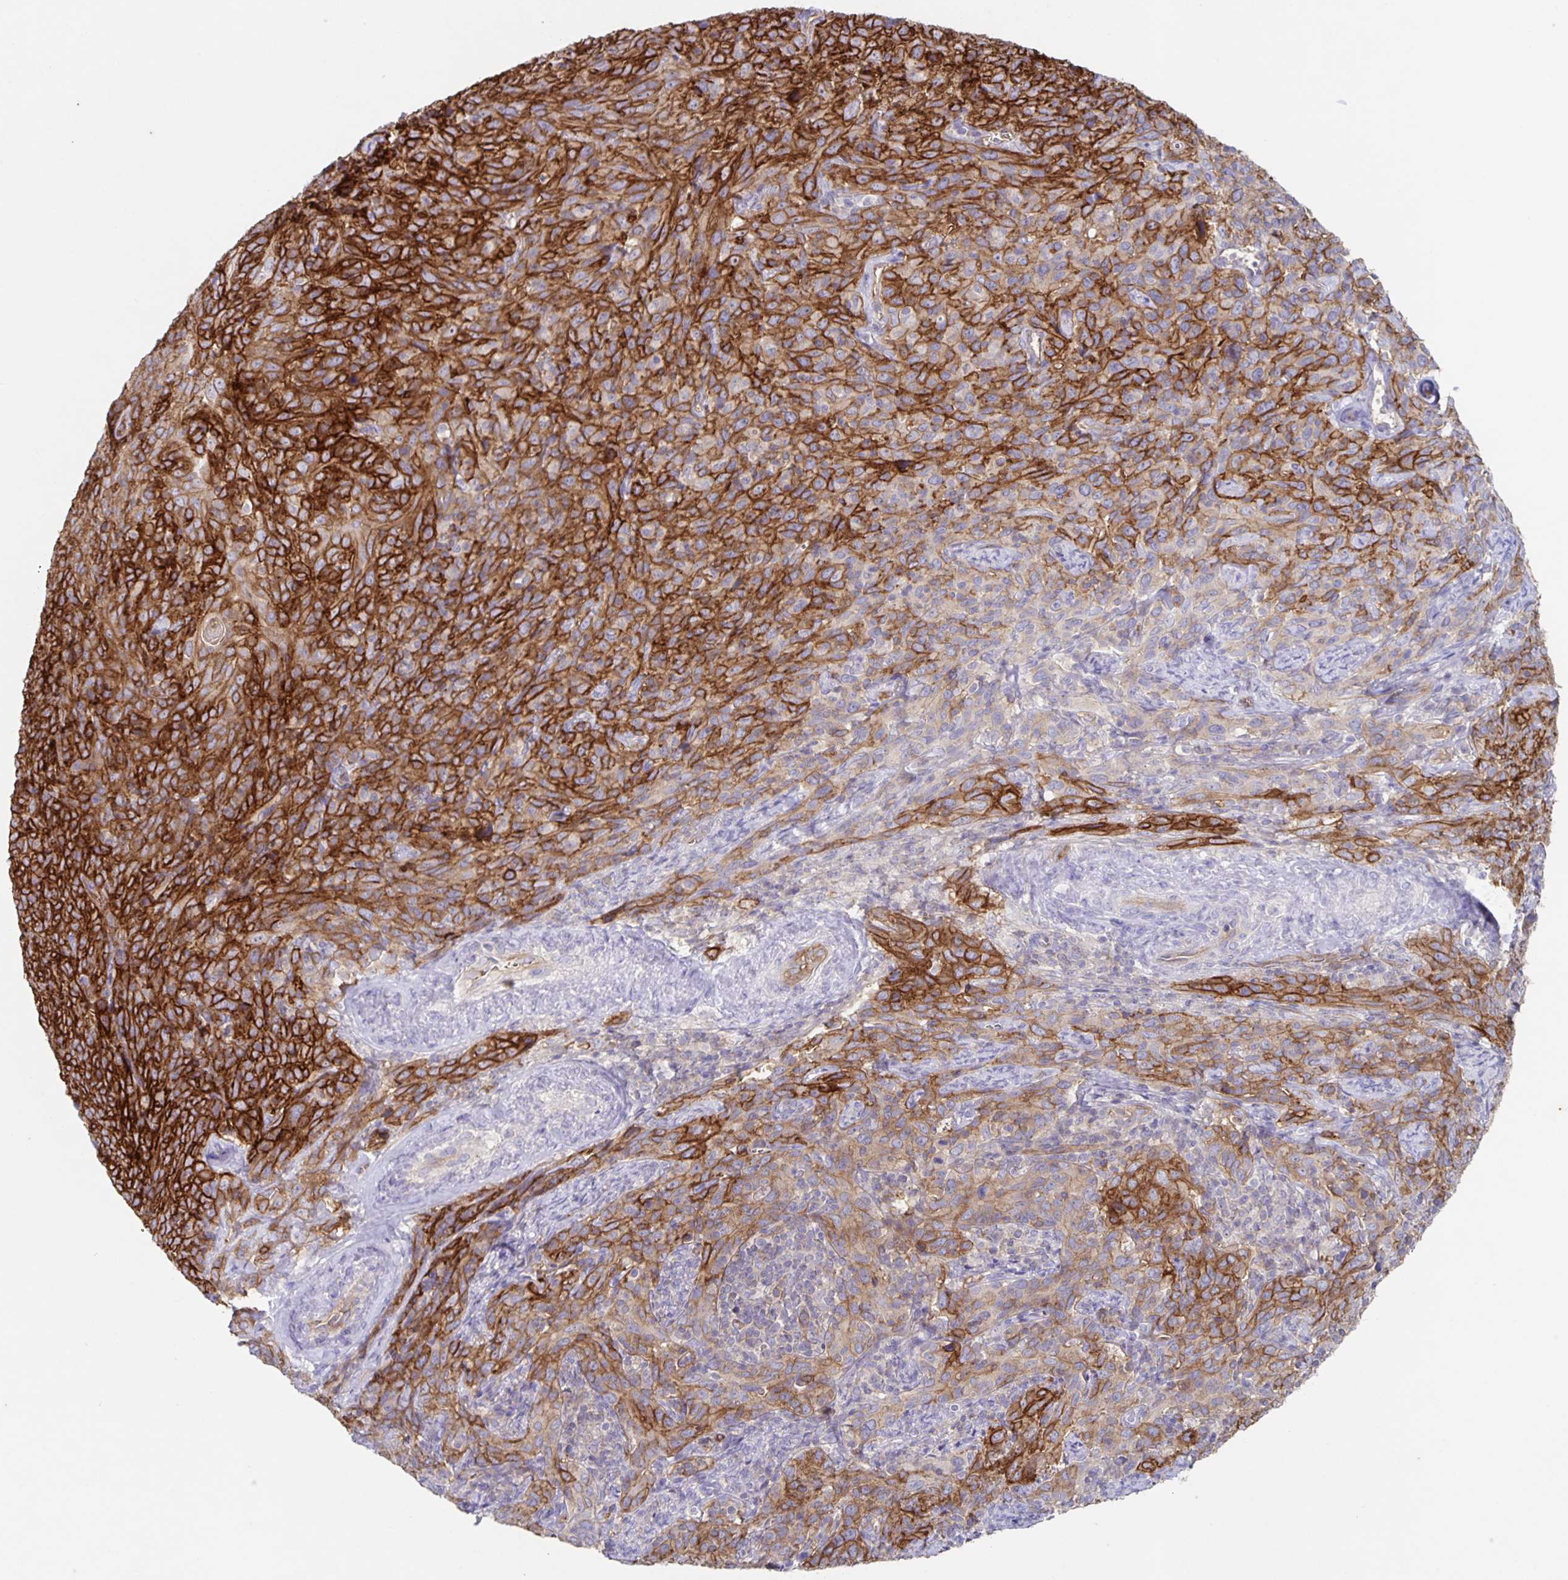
{"staining": {"intensity": "strong", "quantity": "25%-75%", "location": "cytoplasmic/membranous"}, "tissue": "cervical cancer", "cell_type": "Tumor cells", "image_type": "cancer", "snomed": [{"axis": "morphology", "description": "Squamous cell carcinoma, NOS"}, {"axis": "topography", "description": "Cervix"}], "caption": "Immunohistochemical staining of cervical cancer exhibits high levels of strong cytoplasmic/membranous positivity in approximately 25%-75% of tumor cells.", "gene": "ITGA2", "patient": {"sex": "female", "age": 51}}